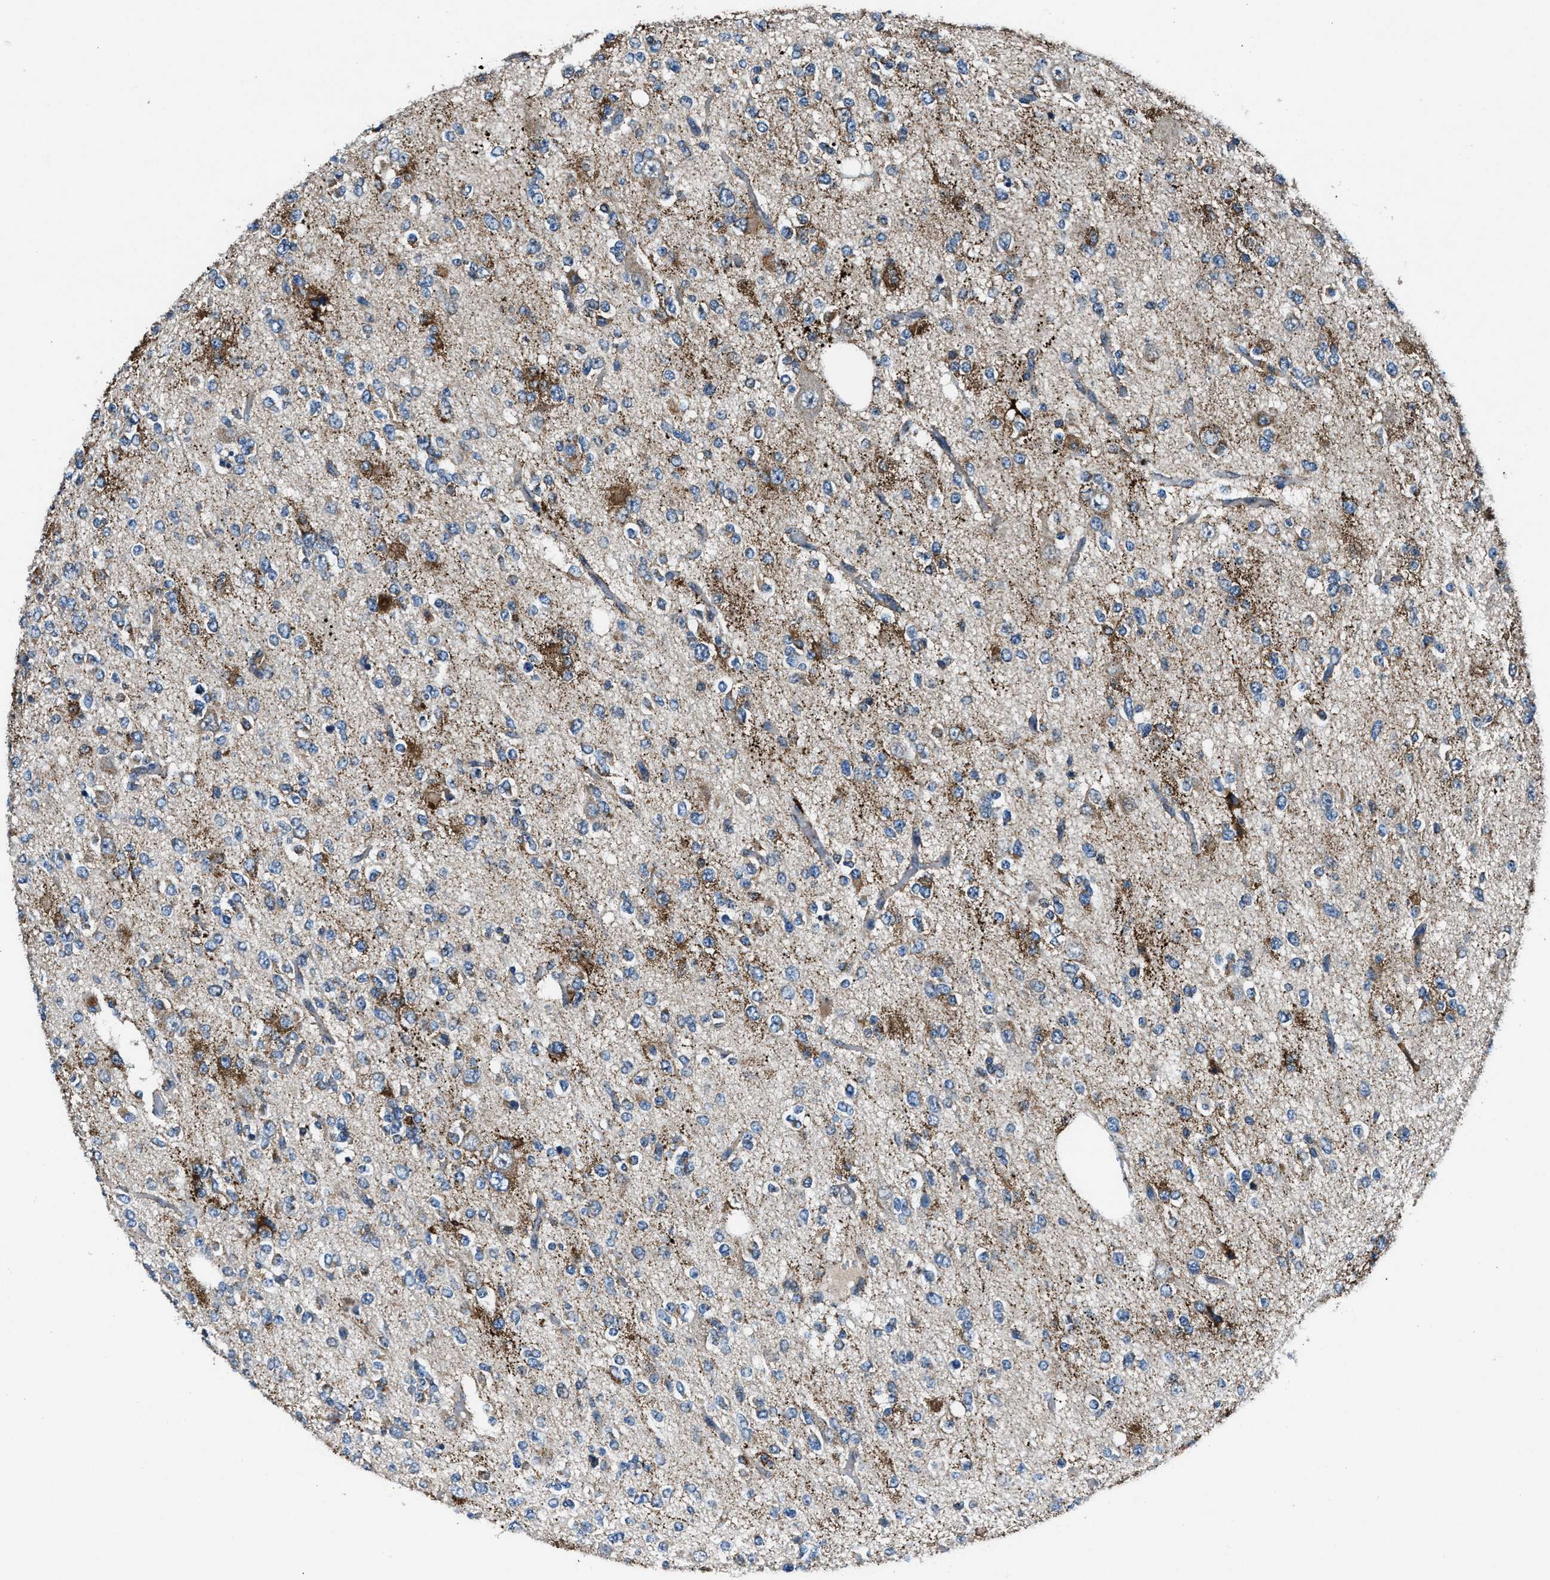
{"staining": {"intensity": "weak", "quantity": "25%-75%", "location": "cytoplasmic/membranous"}, "tissue": "glioma", "cell_type": "Tumor cells", "image_type": "cancer", "snomed": [{"axis": "morphology", "description": "Glioma, malignant, Low grade"}, {"axis": "topography", "description": "Brain"}], "caption": "High-magnification brightfield microscopy of glioma stained with DAB (3,3'-diaminobenzidine) (brown) and counterstained with hematoxylin (blue). tumor cells exhibit weak cytoplasmic/membranous staining is present in about25%-75% of cells. Using DAB (3,3'-diaminobenzidine) (brown) and hematoxylin (blue) stains, captured at high magnification using brightfield microscopy.", "gene": "FAM221A", "patient": {"sex": "male", "age": 38}}